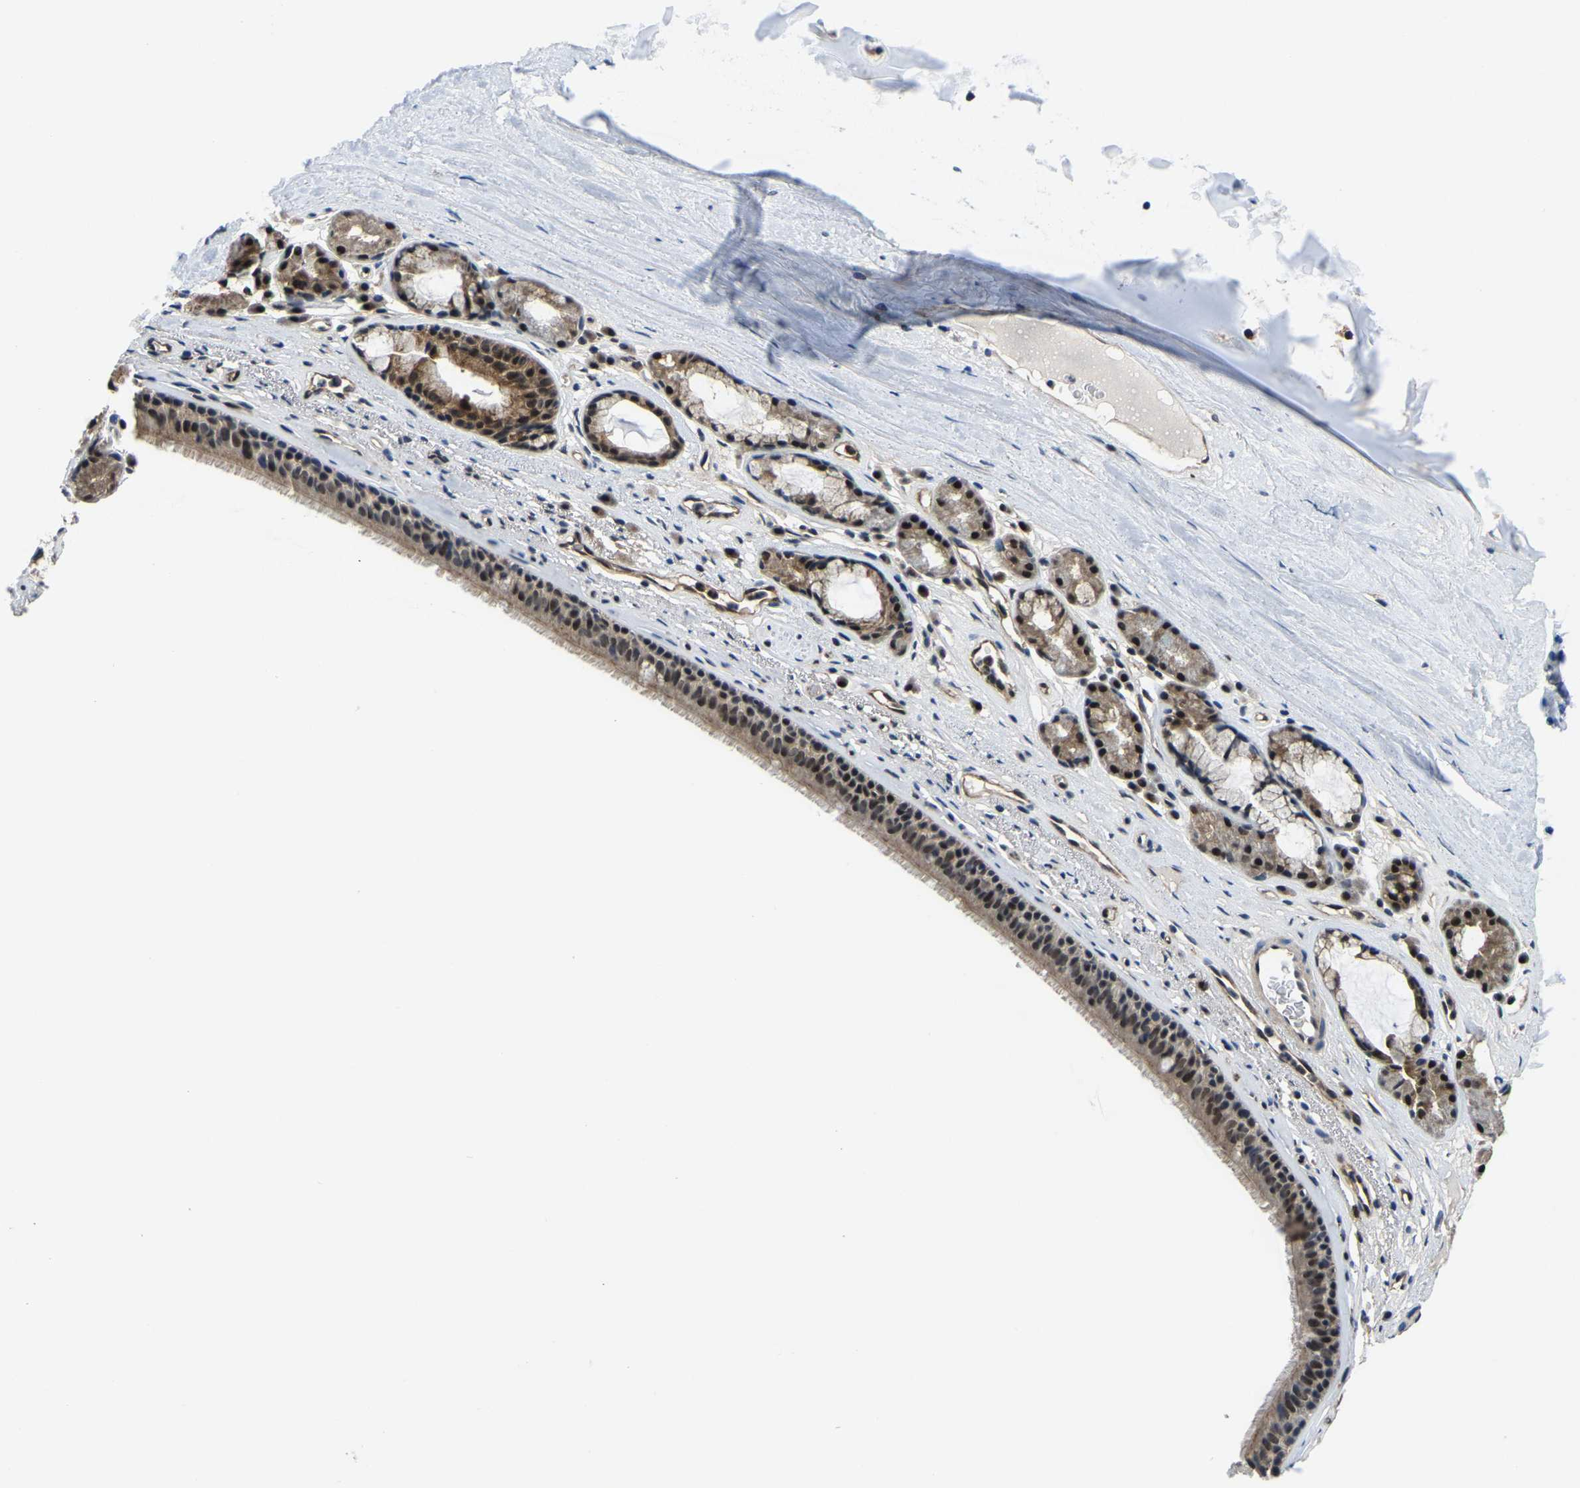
{"staining": {"intensity": "strong", "quantity": ">75%", "location": "cytoplasmic/membranous,nuclear"}, "tissue": "bronchus", "cell_type": "Respiratory epithelial cells", "image_type": "normal", "snomed": [{"axis": "morphology", "description": "Normal tissue, NOS"}, {"axis": "topography", "description": "Cartilage tissue"}], "caption": "Respiratory epithelial cells display strong cytoplasmic/membranous,nuclear staining in about >75% of cells in benign bronchus.", "gene": "DFFA", "patient": {"sex": "female", "age": 63}}